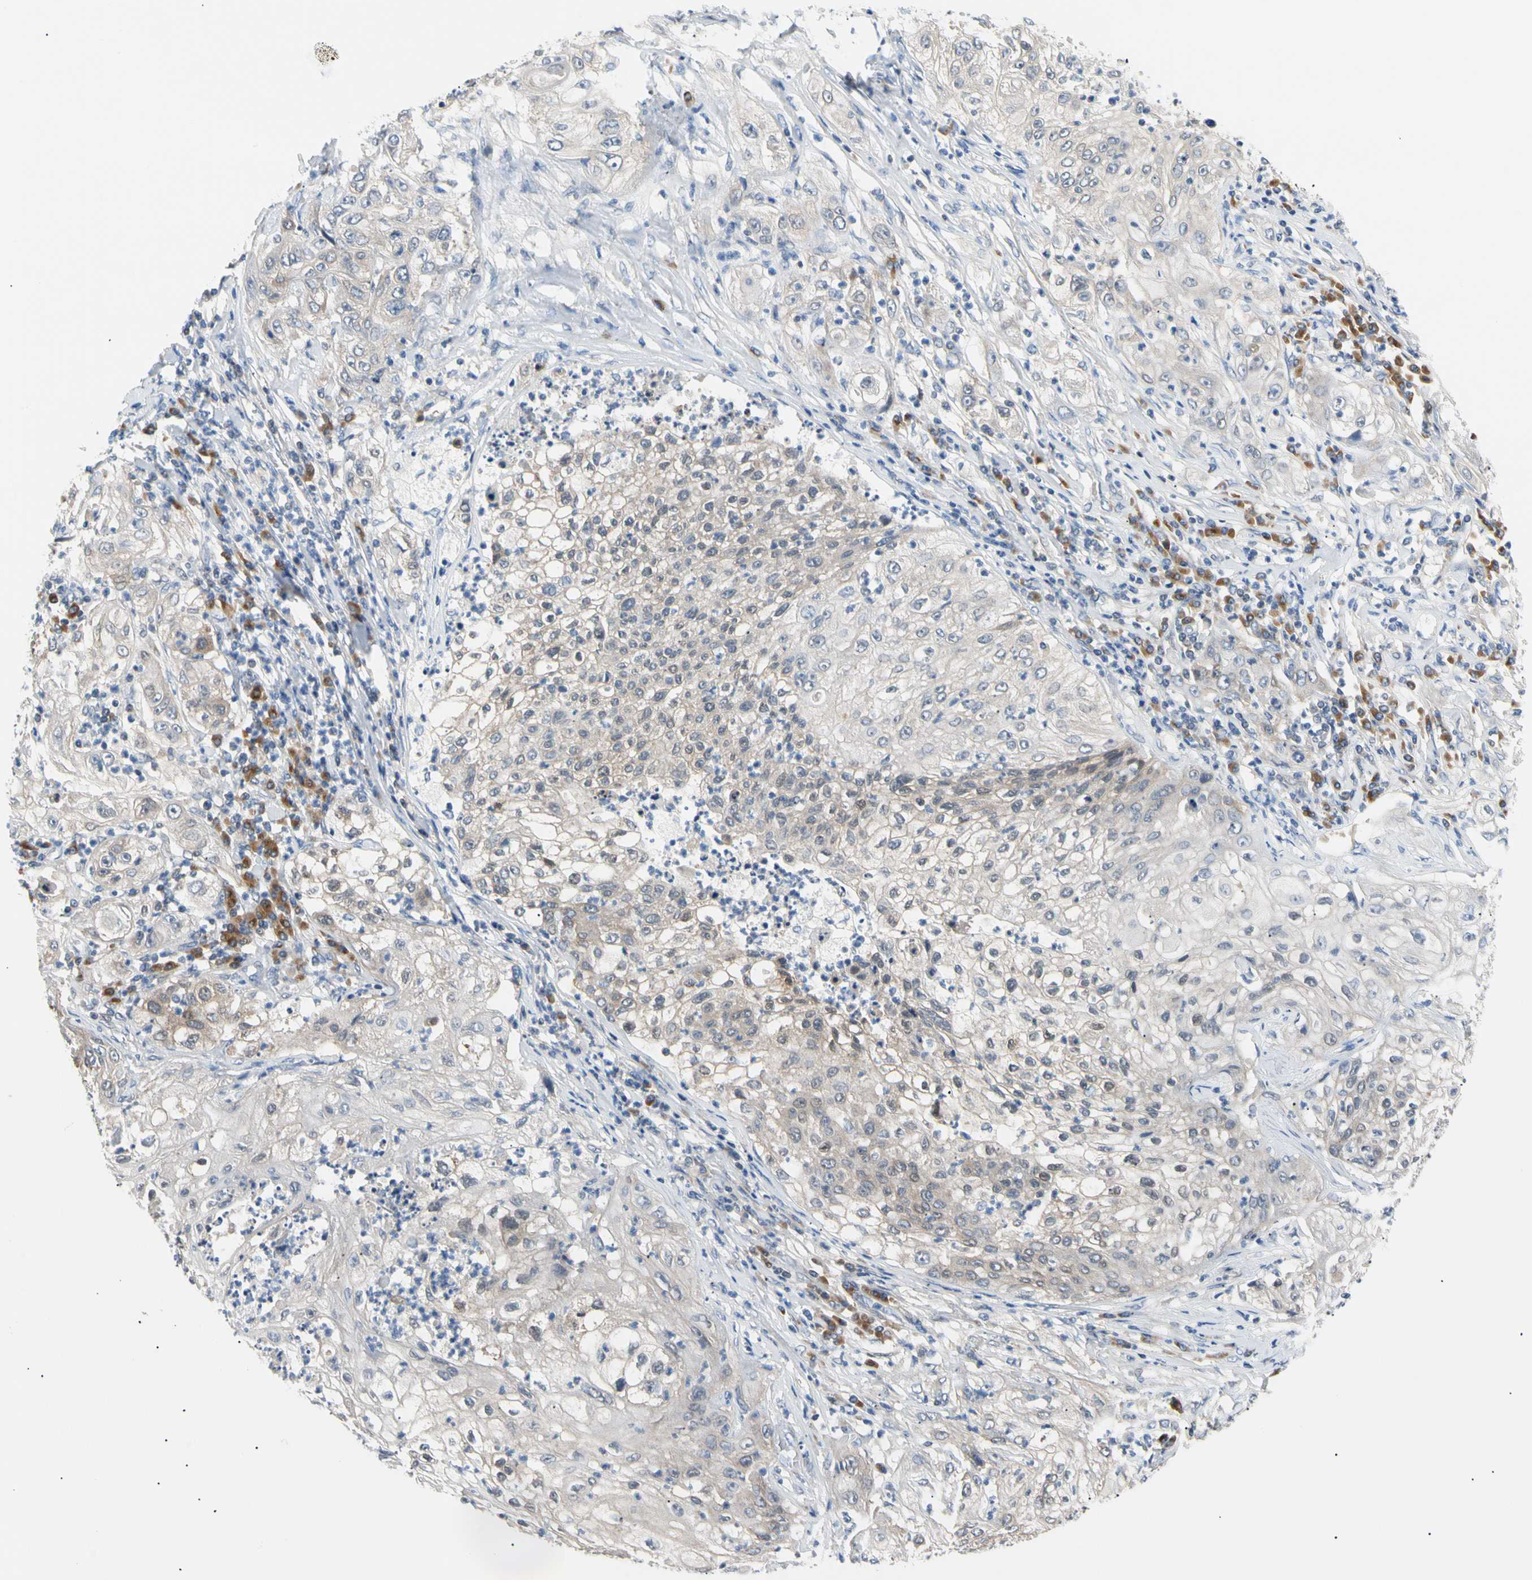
{"staining": {"intensity": "weak", "quantity": "<25%", "location": "cytoplasmic/membranous"}, "tissue": "lung cancer", "cell_type": "Tumor cells", "image_type": "cancer", "snomed": [{"axis": "morphology", "description": "Inflammation, NOS"}, {"axis": "morphology", "description": "Squamous cell carcinoma, NOS"}, {"axis": "topography", "description": "Lymph node"}, {"axis": "topography", "description": "Soft tissue"}, {"axis": "topography", "description": "Lung"}], "caption": "This is an IHC photomicrograph of human squamous cell carcinoma (lung). There is no expression in tumor cells.", "gene": "SEC23B", "patient": {"sex": "male", "age": 66}}